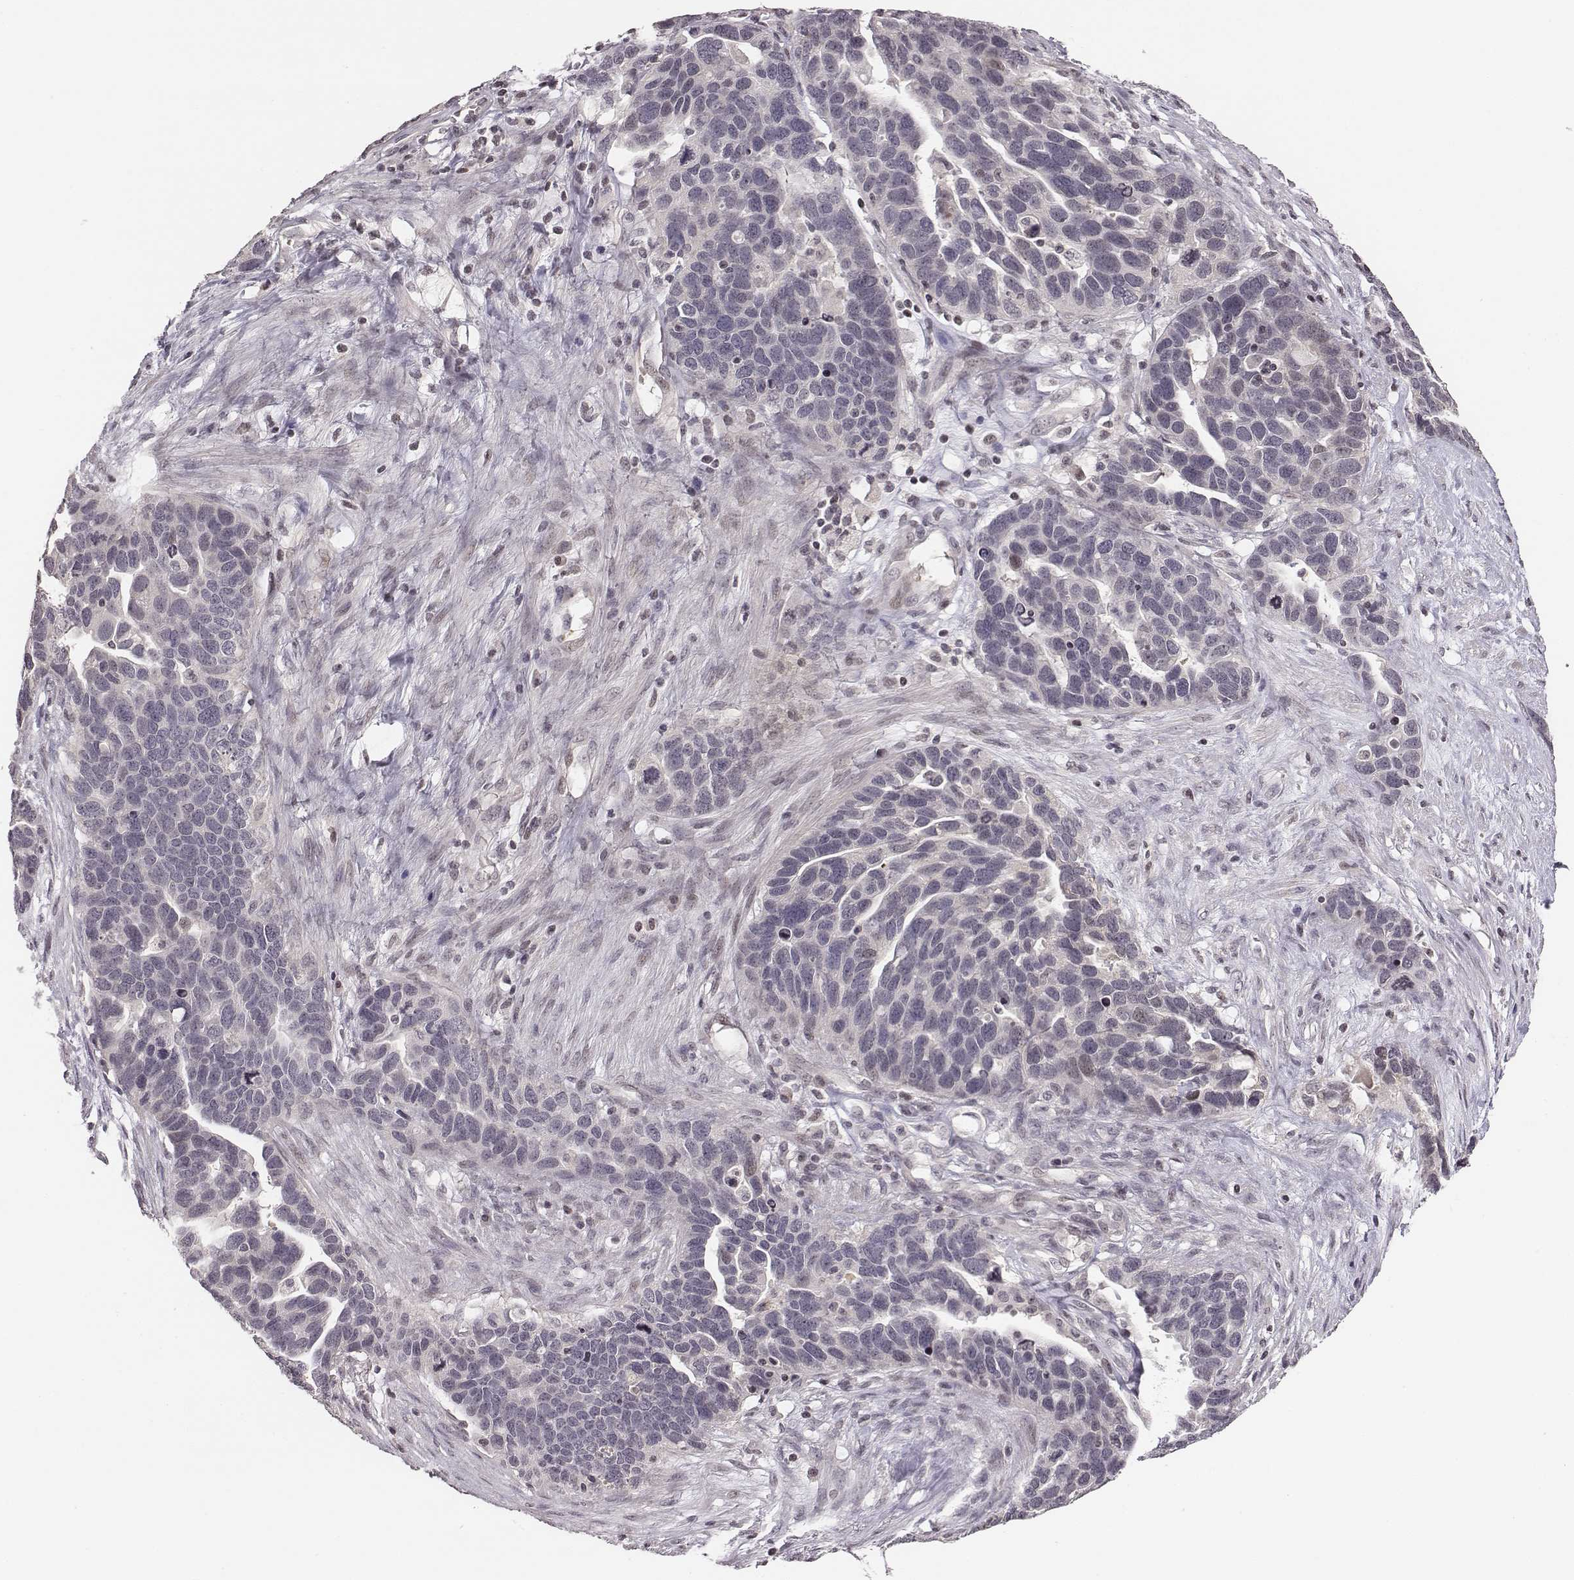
{"staining": {"intensity": "negative", "quantity": "none", "location": "none"}, "tissue": "ovarian cancer", "cell_type": "Tumor cells", "image_type": "cancer", "snomed": [{"axis": "morphology", "description": "Cystadenocarcinoma, serous, NOS"}, {"axis": "topography", "description": "Ovary"}], "caption": "Image shows no significant protein positivity in tumor cells of serous cystadenocarcinoma (ovarian).", "gene": "GRM4", "patient": {"sex": "female", "age": 54}}